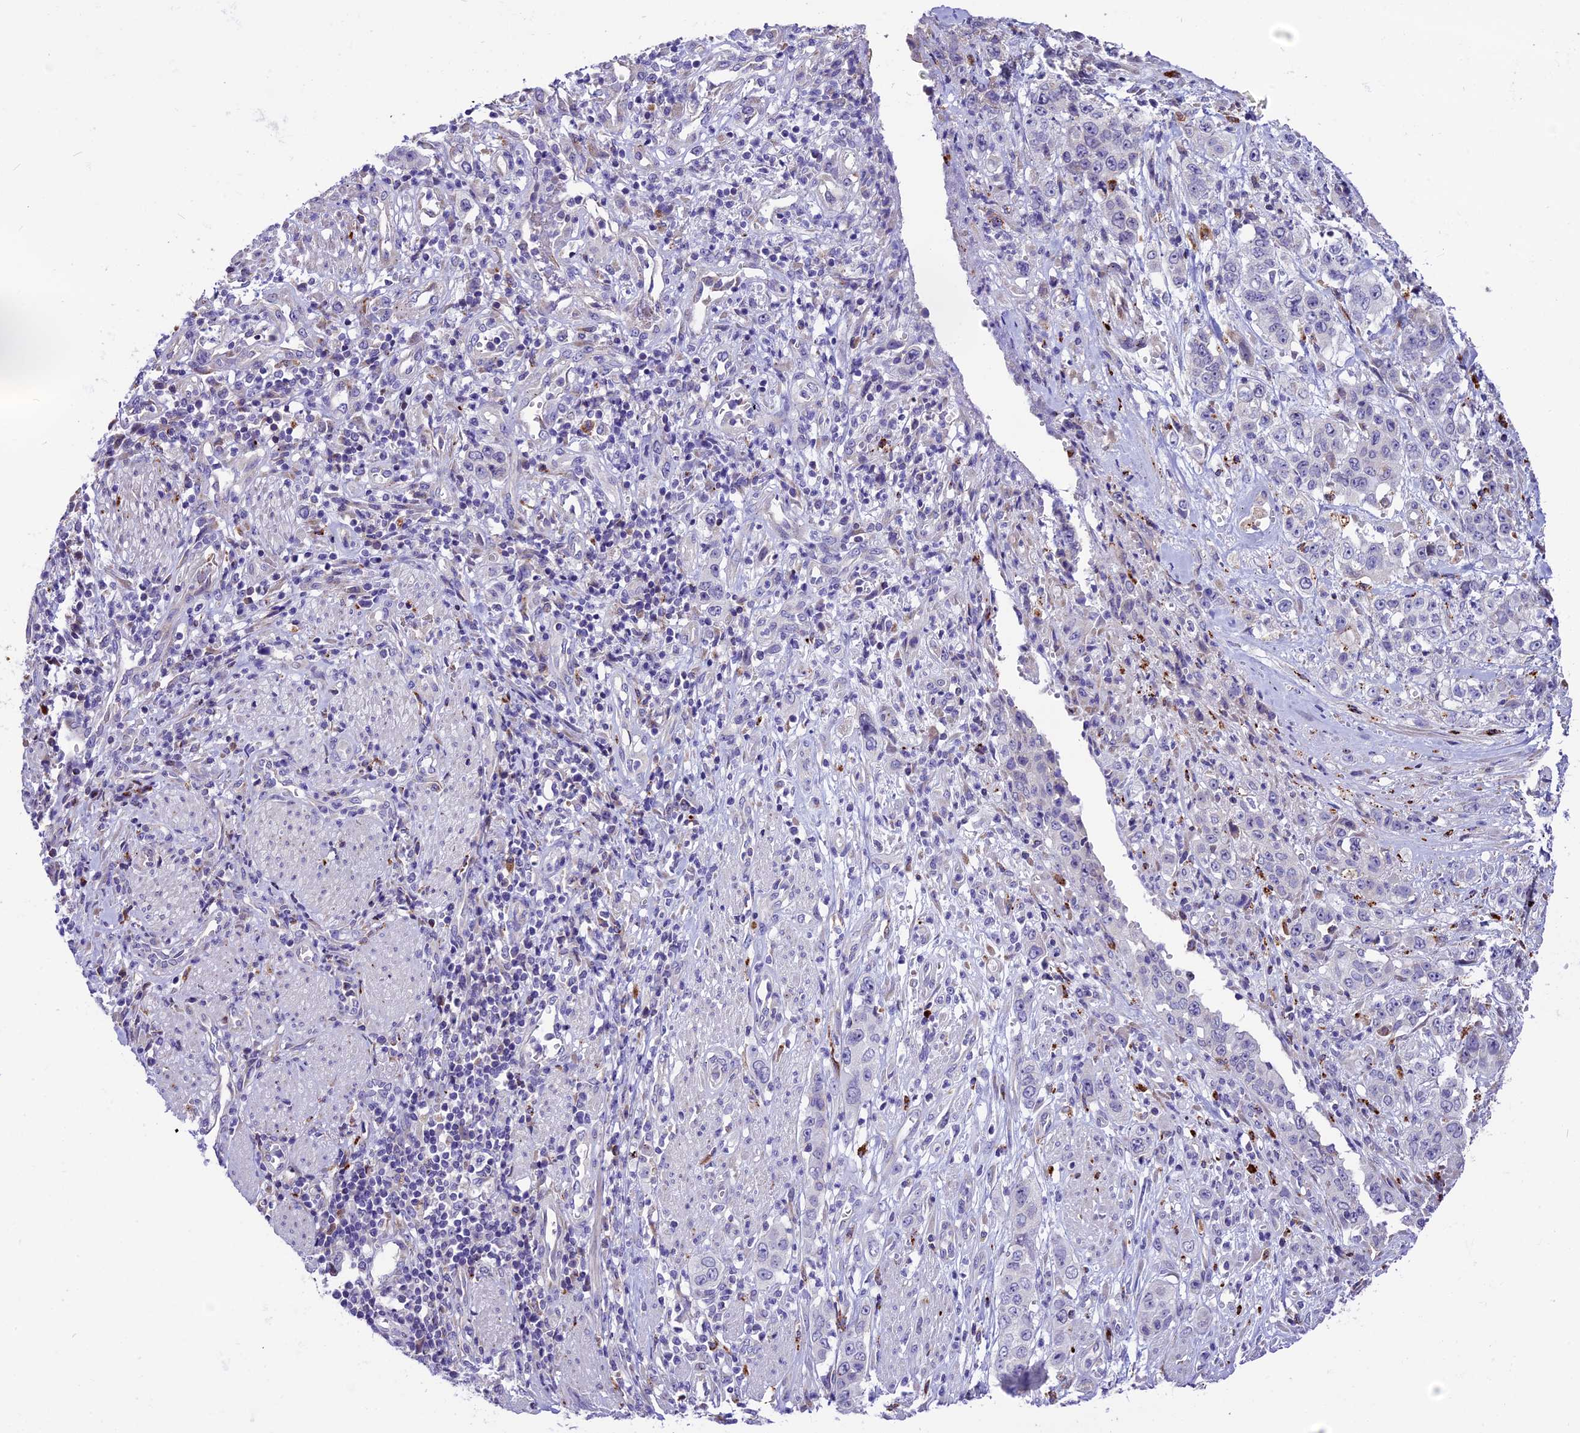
{"staining": {"intensity": "negative", "quantity": "none", "location": "none"}, "tissue": "stomach cancer", "cell_type": "Tumor cells", "image_type": "cancer", "snomed": [{"axis": "morphology", "description": "Adenocarcinoma, NOS"}, {"axis": "topography", "description": "Stomach, upper"}], "caption": "There is no significant positivity in tumor cells of stomach adenocarcinoma.", "gene": "THRSP", "patient": {"sex": "male", "age": 62}}